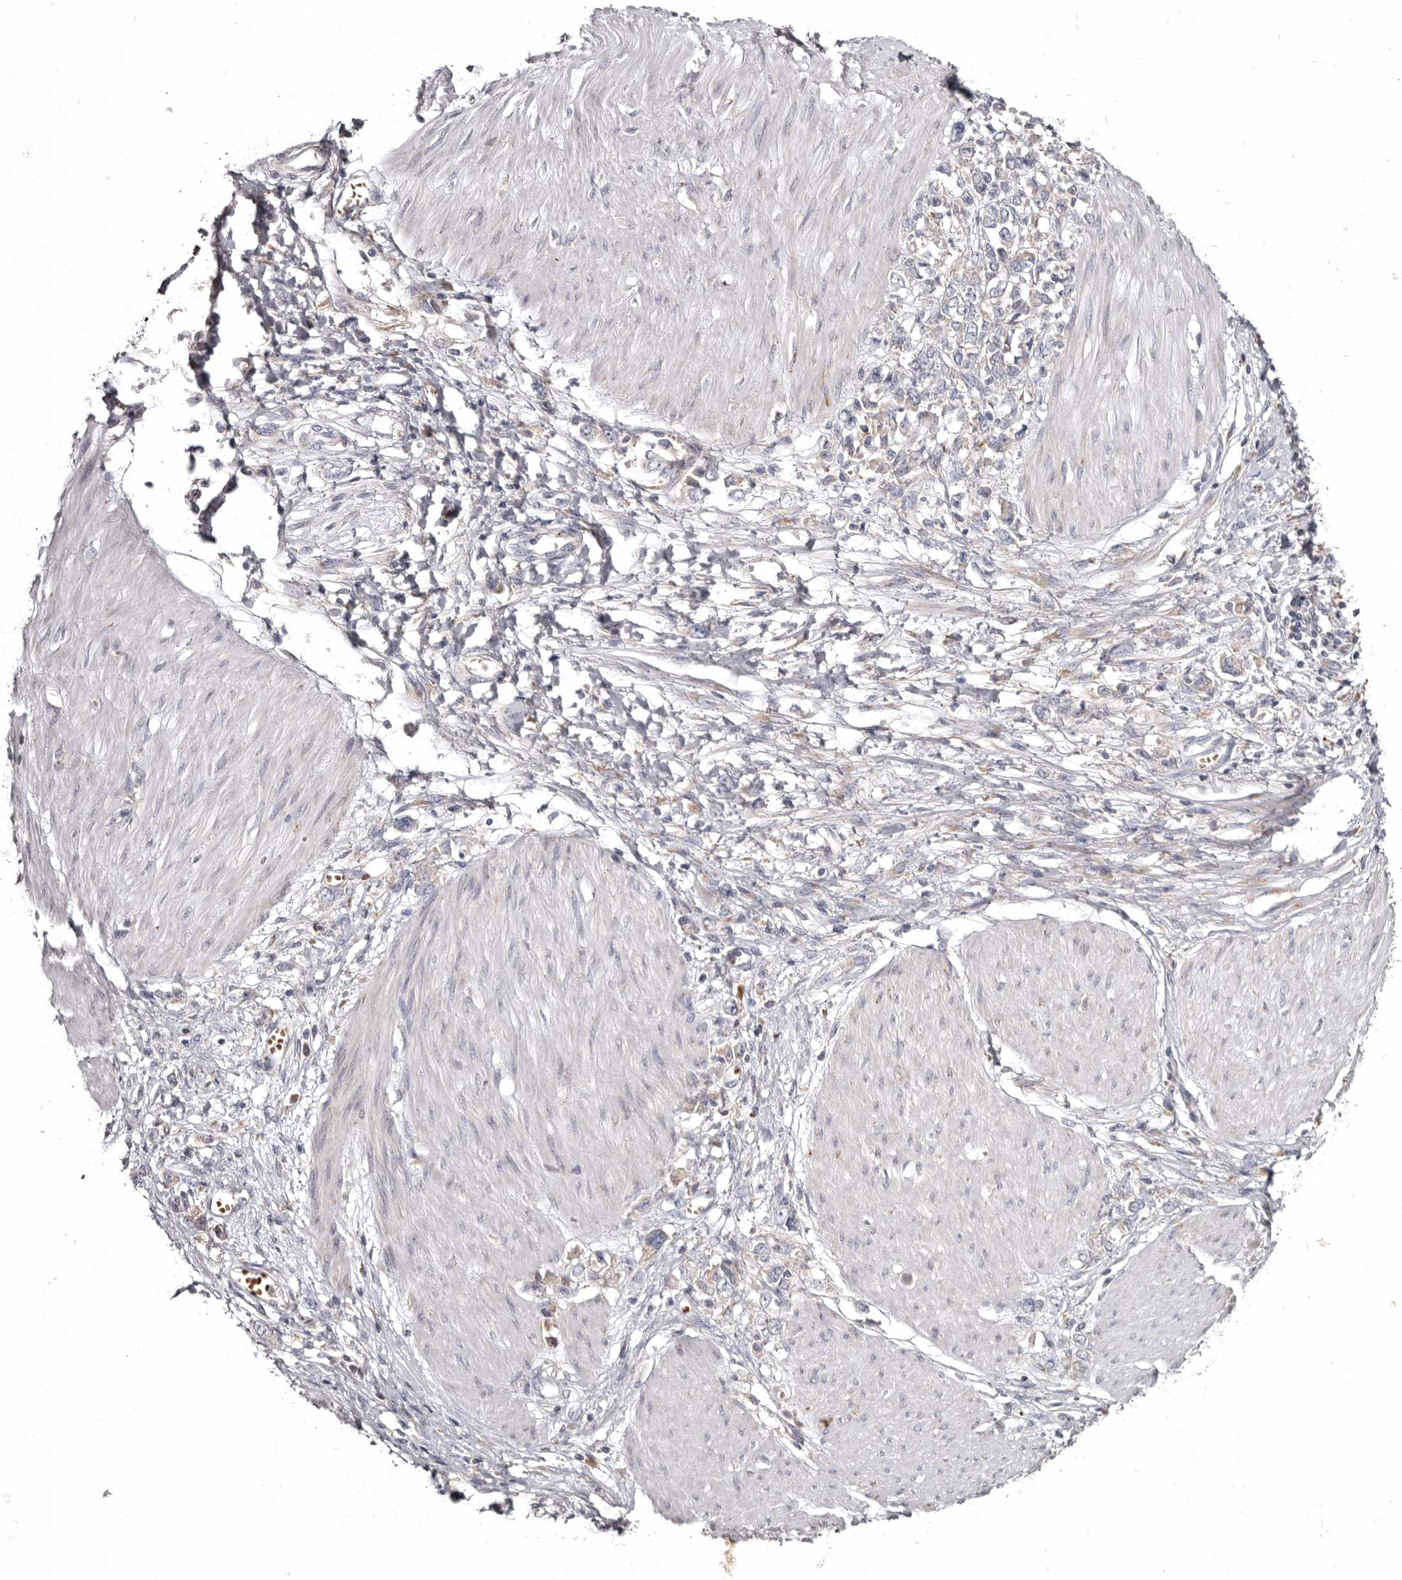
{"staining": {"intensity": "negative", "quantity": "none", "location": "none"}, "tissue": "stomach cancer", "cell_type": "Tumor cells", "image_type": "cancer", "snomed": [{"axis": "morphology", "description": "Adenocarcinoma, NOS"}, {"axis": "topography", "description": "Stomach"}], "caption": "DAB immunohistochemical staining of human stomach adenocarcinoma shows no significant staining in tumor cells.", "gene": "NENF", "patient": {"sex": "female", "age": 76}}